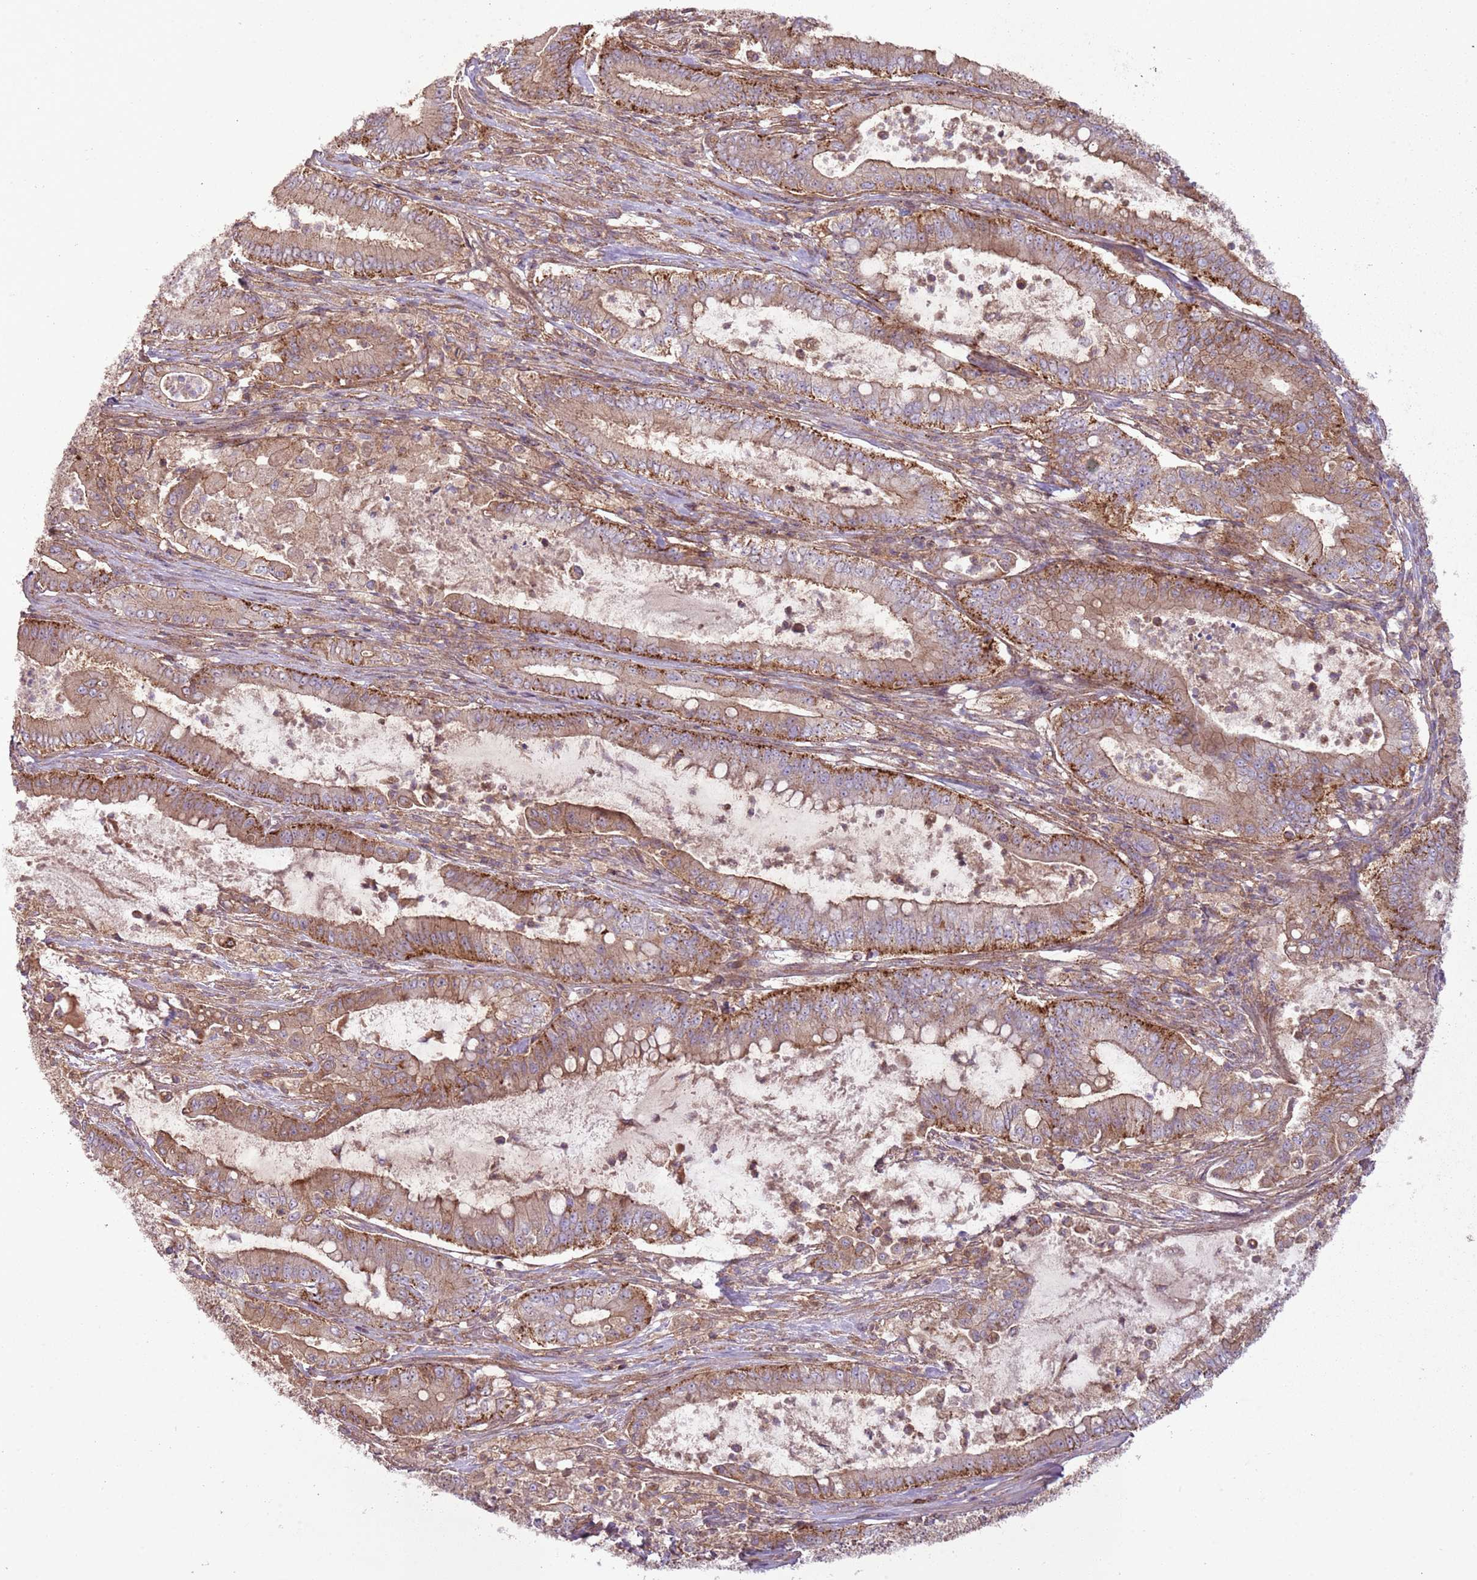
{"staining": {"intensity": "moderate", "quantity": "25%-75%", "location": "cytoplasmic/membranous"}, "tissue": "pancreatic cancer", "cell_type": "Tumor cells", "image_type": "cancer", "snomed": [{"axis": "morphology", "description": "Adenocarcinoma, NOS"}, {"axis": "topography", "description": "Pancreas"}], "caption": "A high-resolution histopathology image shows immunohistochemistry (IHC) staining of pancreatic cancer (adenocarcinoma), which demonstrates moderate cytoplasmic/membranous expression in approximately 25%-75% of tumor cells.", "gene": "ANKRD24", "patient": {"sex": "male", "age": 71}}